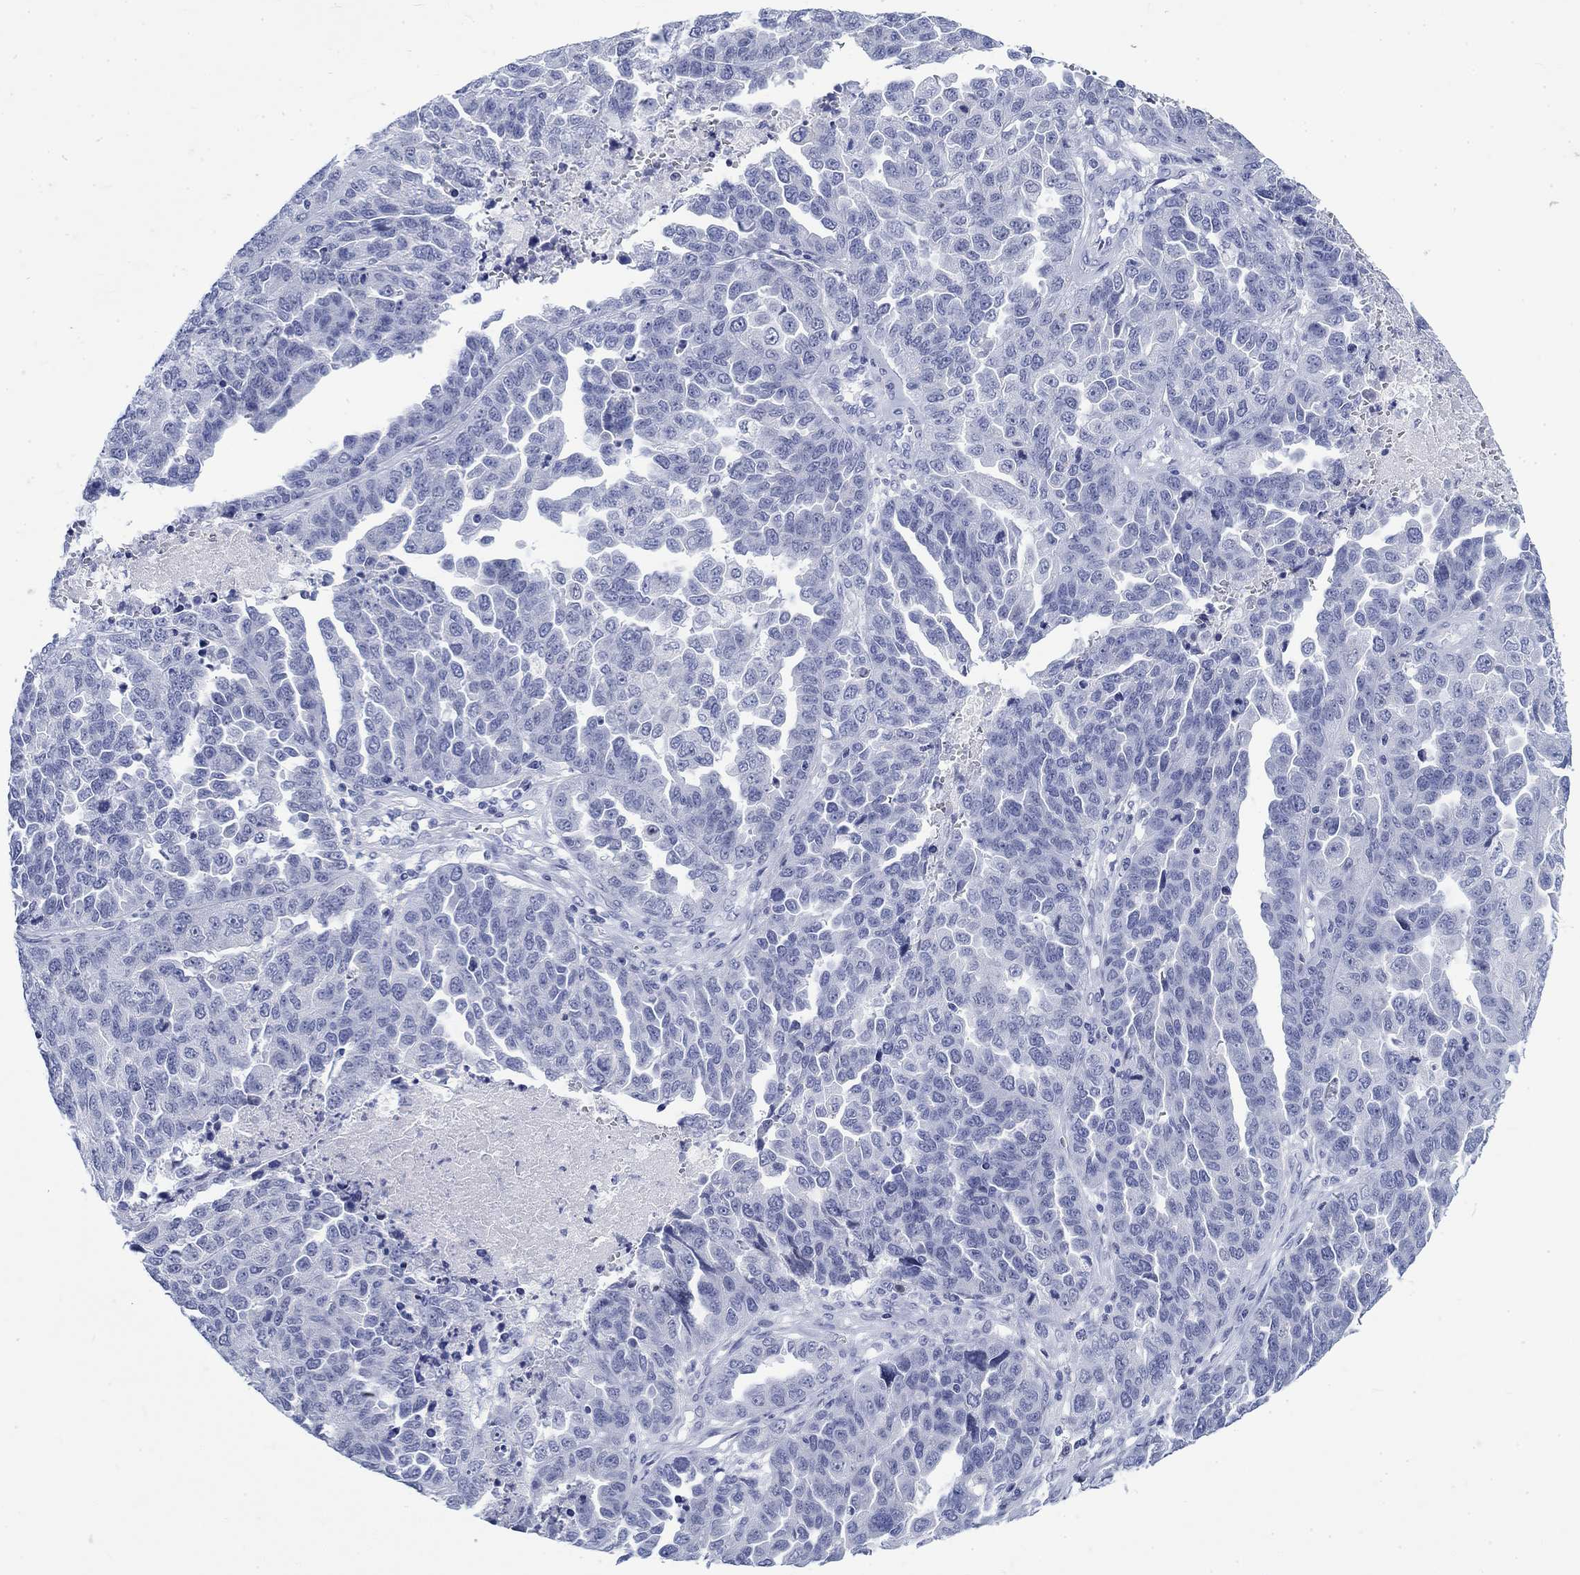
{"staining": {"intensity": "negative", "quantity": "none", "location": "none"}, "tissue": "ovarian cancer", "cell_type": "Tumor cells", "image_type": "cancer", "snomed": [{"axis": "morphology", "description": "Cystadenocarcinoma, serous, NOS"}, {"axis": "topography", "description": "Ovary"}], "caption": "Tumor cells show no significant expression in serous cystadenocarcinoma (ovarian).", "gene": "KRT76", "patient": {"sex": "female", "age": 87}}